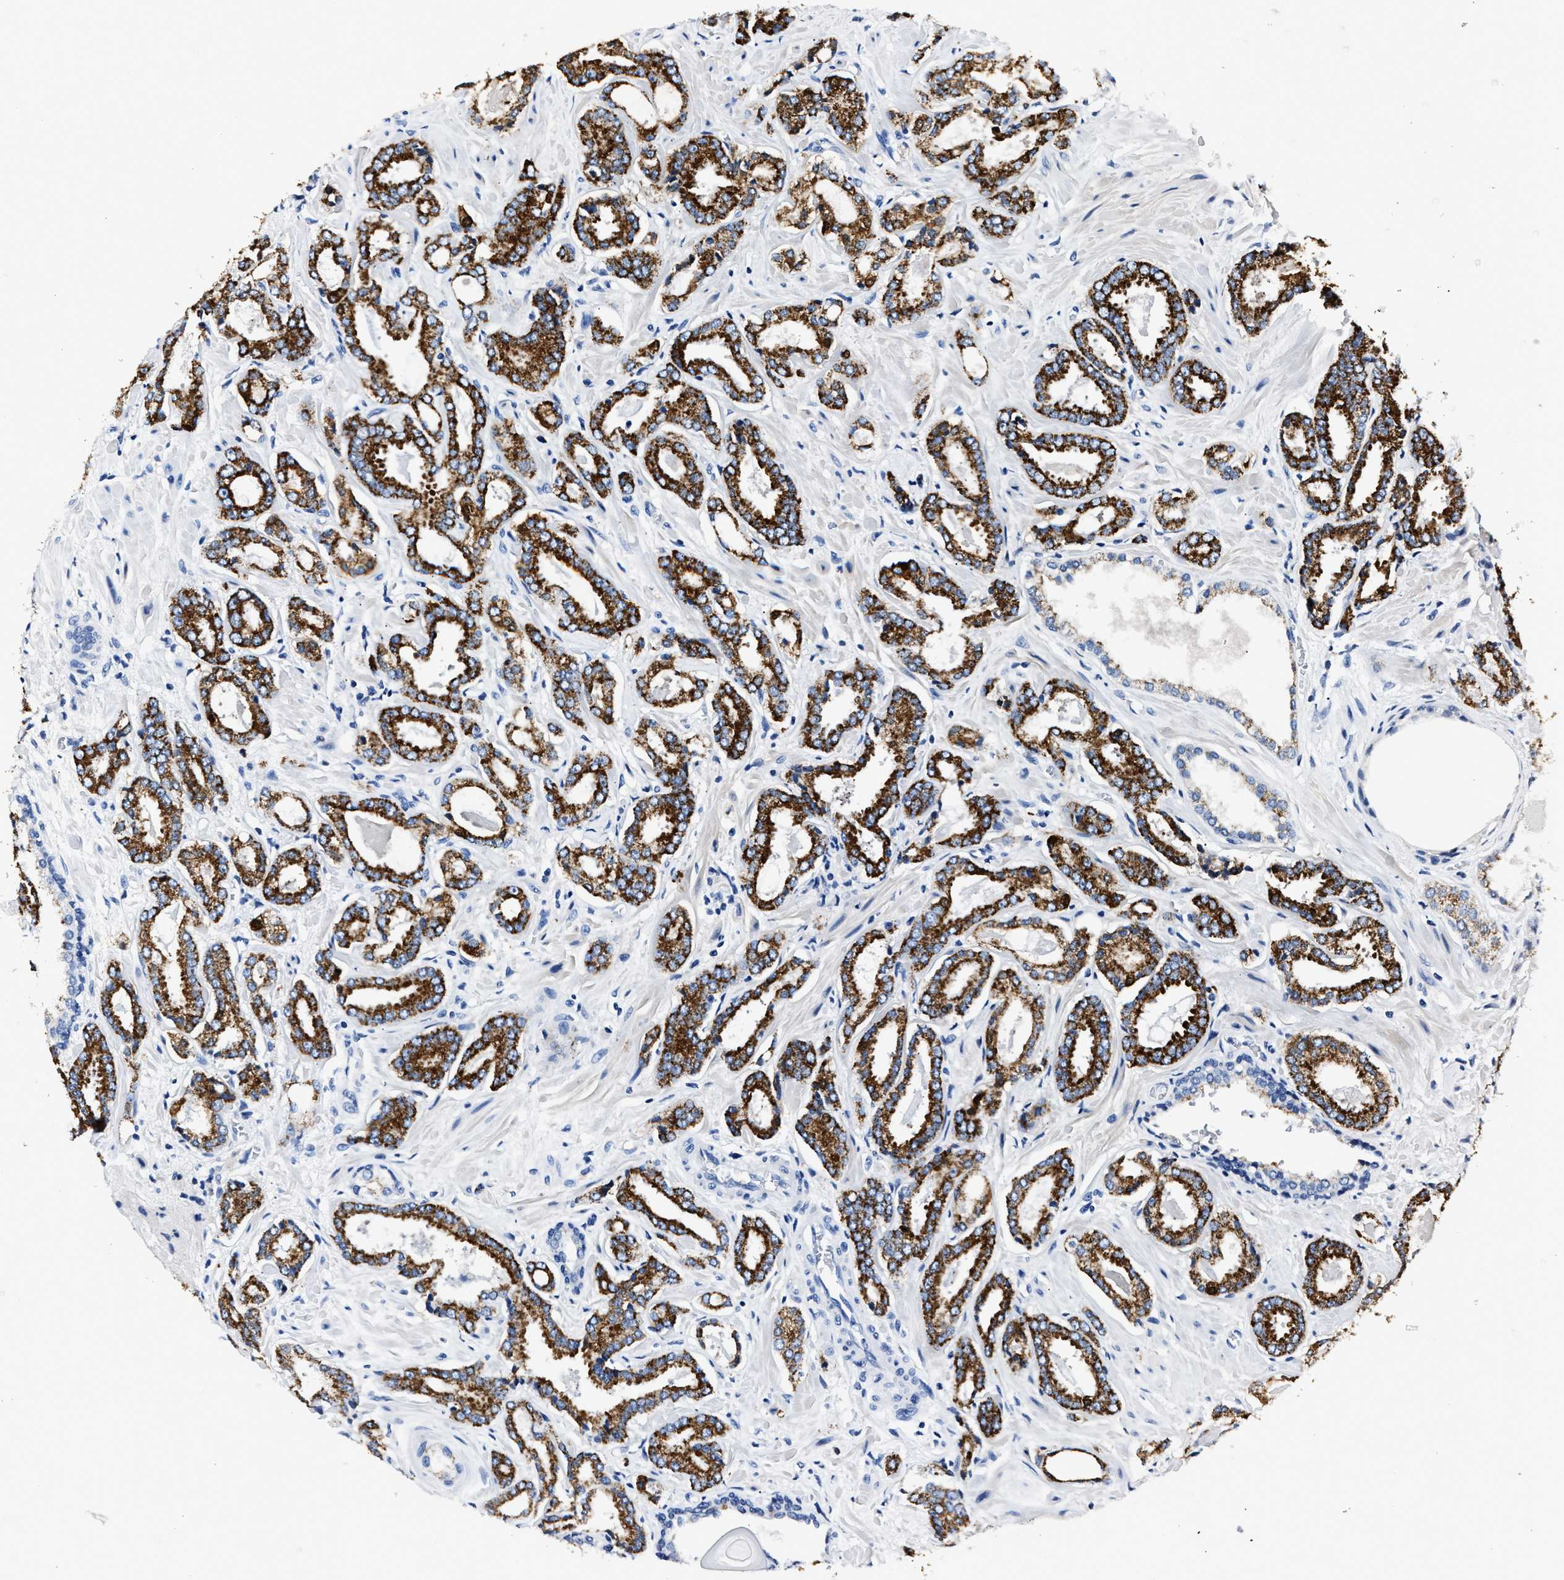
{"staining": {"intensity": "strong", "quantity": ">75%", "location": "cytoplasmic/membranous"}, "tissue": "prostate cancer", "cell_type": "Tumor cells", "image_type": "cancer", "snomed": [{"axis": "morphology", "description": "Adenocarcinoma, Low grade"}, {"axis": "topography", "description": "Prostate"}], "caption": "This micrograph shows low-grade adenocarcinoma (prostate) stained with immunohistochemistry (IHC) to label a protein in brown. The cytoplasmic/membranous of tumor cells show strong positivity for the protein. Nuclei are counter-stained blue.", "gene": "AMACR", "patient": {"sex": "male", "age": 53}}